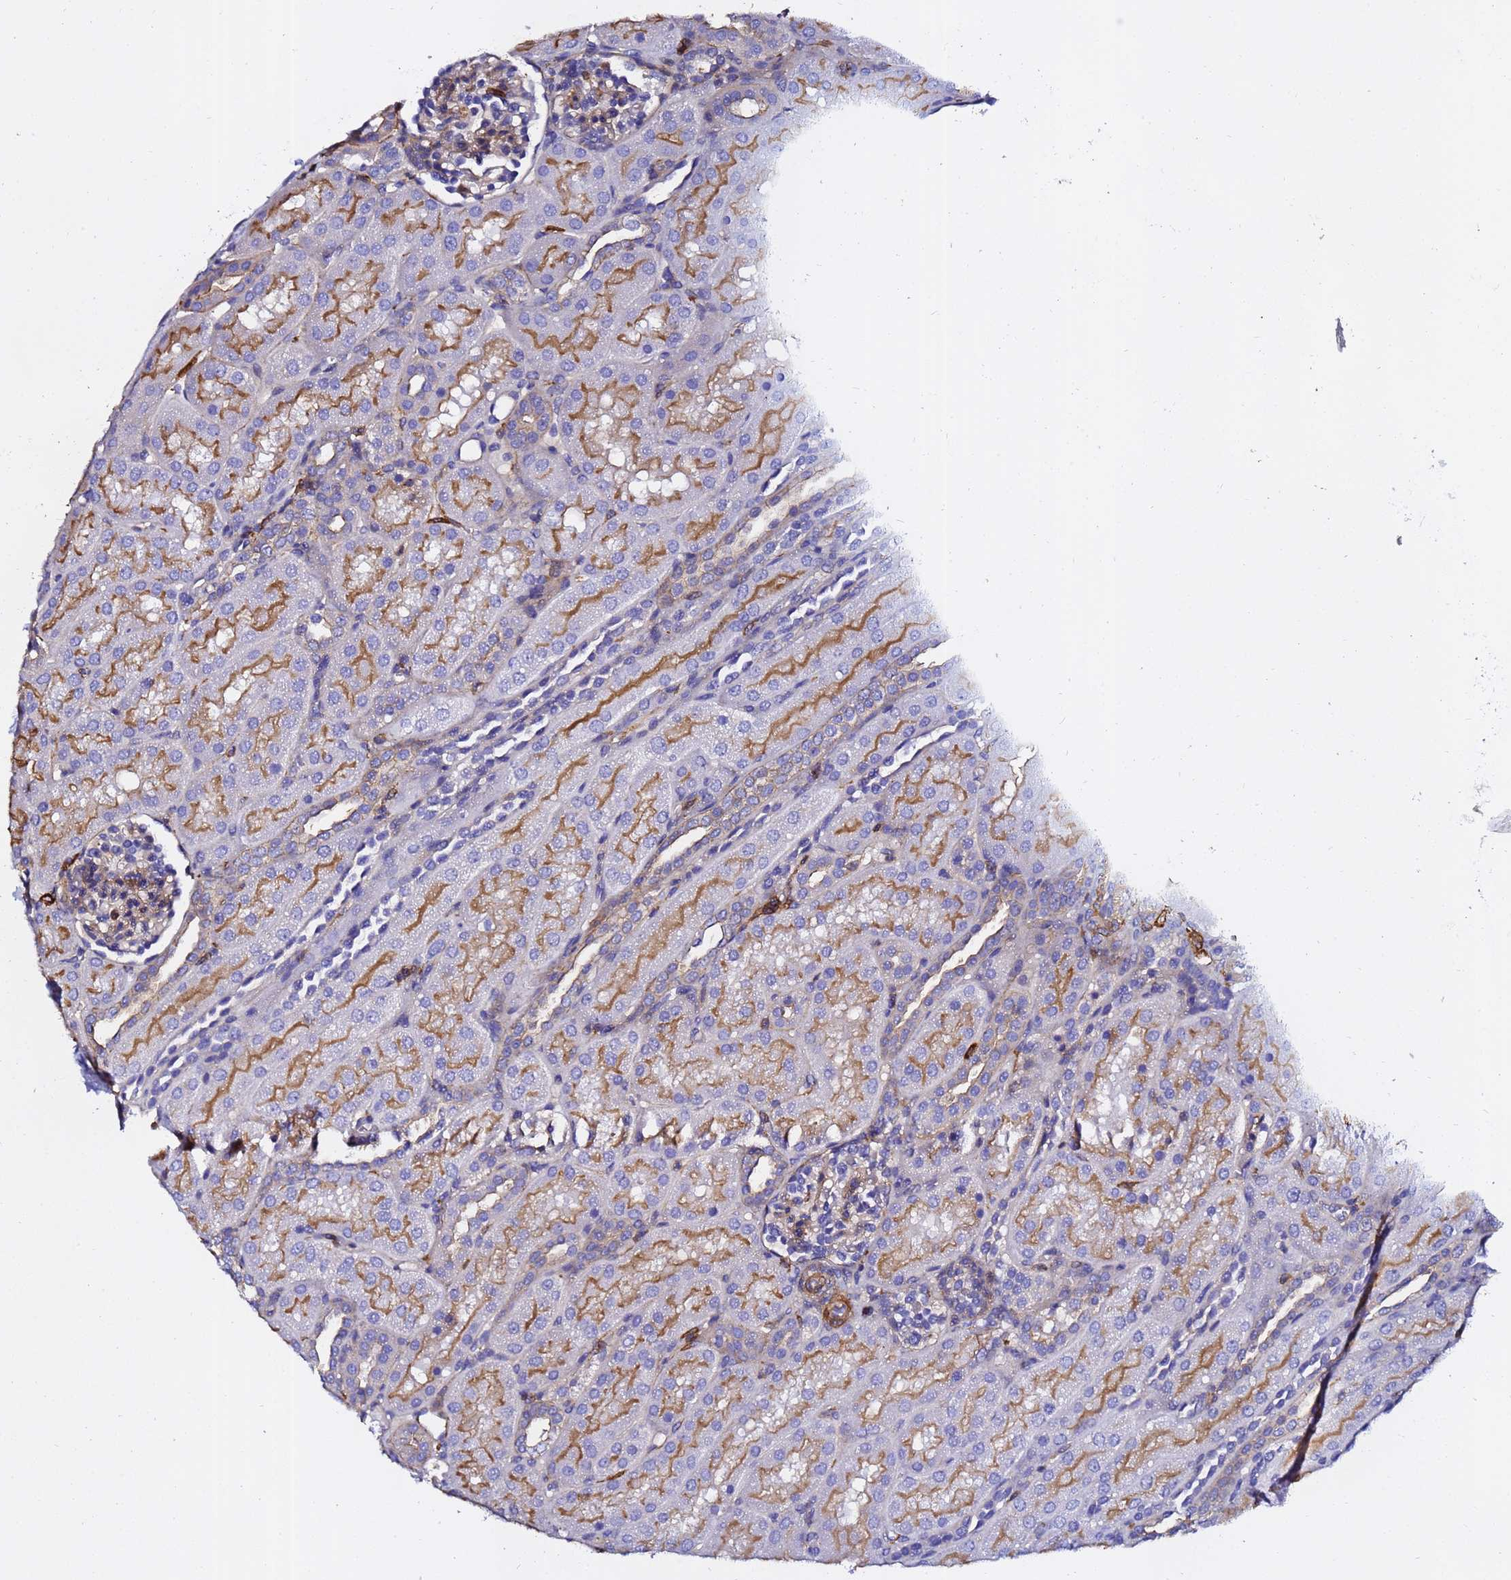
{"staining": {"intensity": "weak", "quantity": "25%-75%", "location": "cytoplasmic/membranous"}, "tissue": "kidney", "cell_type": "Cells in glomeruli", "image_type": "normal", "snomed": [{"axis": "morphology", "description": "Normal tissue, NOS"}, {"axis": "topography", "description": "Kidney"}], "caption": "High-power microscopy captured an IHC micrograph of unremarkable kidney, revealing weak cytoplasmic/membranous positivity in approximately 25%-75% of cells in glomeruli.", "gene": "ACTA1", "patient": {"sex": "male", "age": 1}}